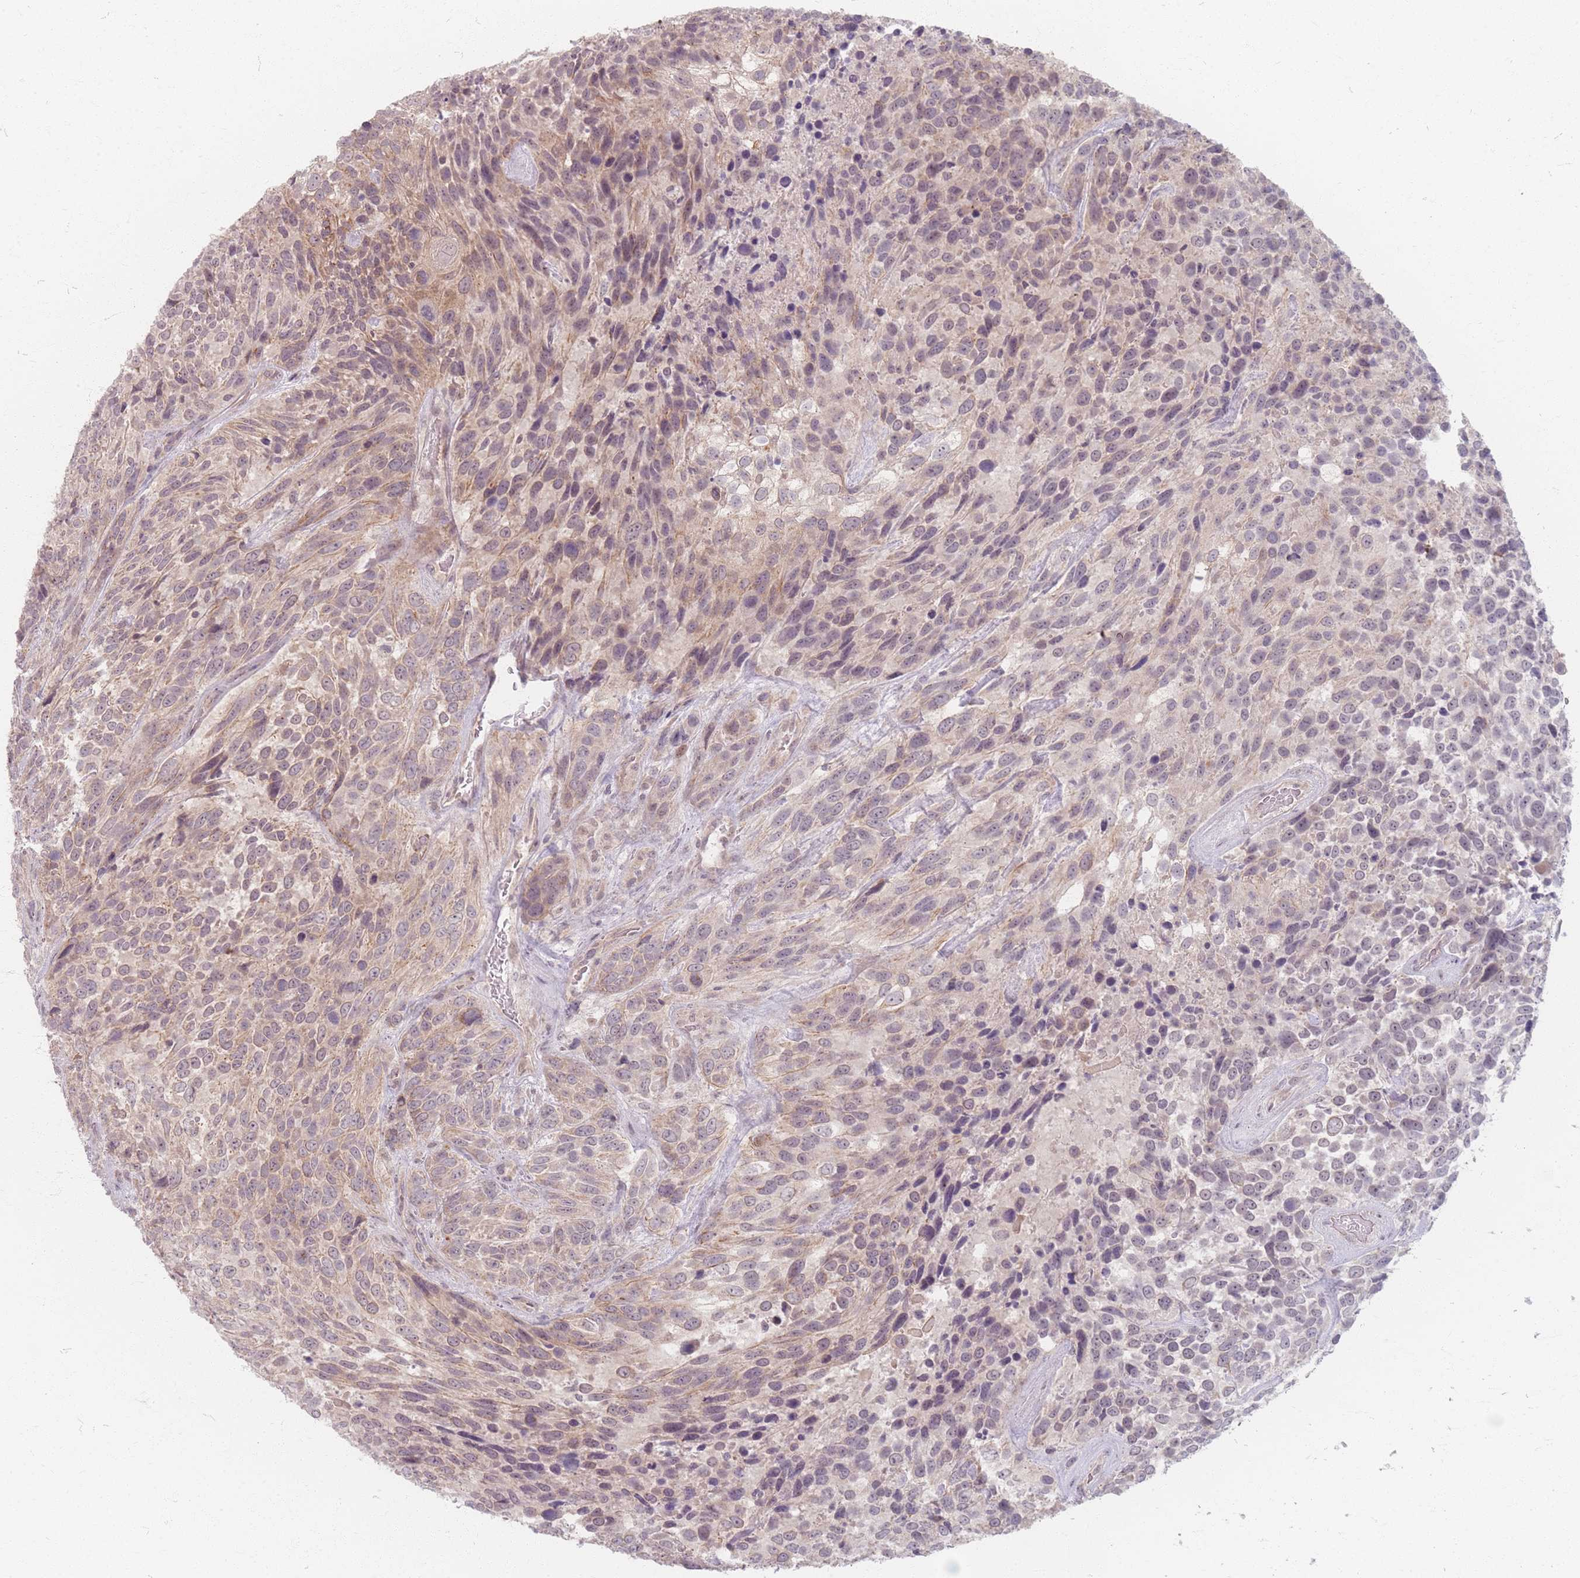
{"staining": {"intensity": "weak", "quantity": "25%-75%", "location": "cytoplasmic/membranous"}, "tissue": "urothelial cancer", "cell_type": "Tumor cells", "image_type": "cancer", "snomed": [{"axis": "morphology", "description": "Urothelial carcinoma, High grade"}, {"axis": "topography", "description": "Urinary bladder"}], "caption": "Protein staining by IHC exhibits weak cytoplasmic/membranous positivity in about 25%-75% of tumor cells in urothelial carcinoma (high-grade).", "gene": "GABRA6", "patient": {"sex": "female", "age": 70}}